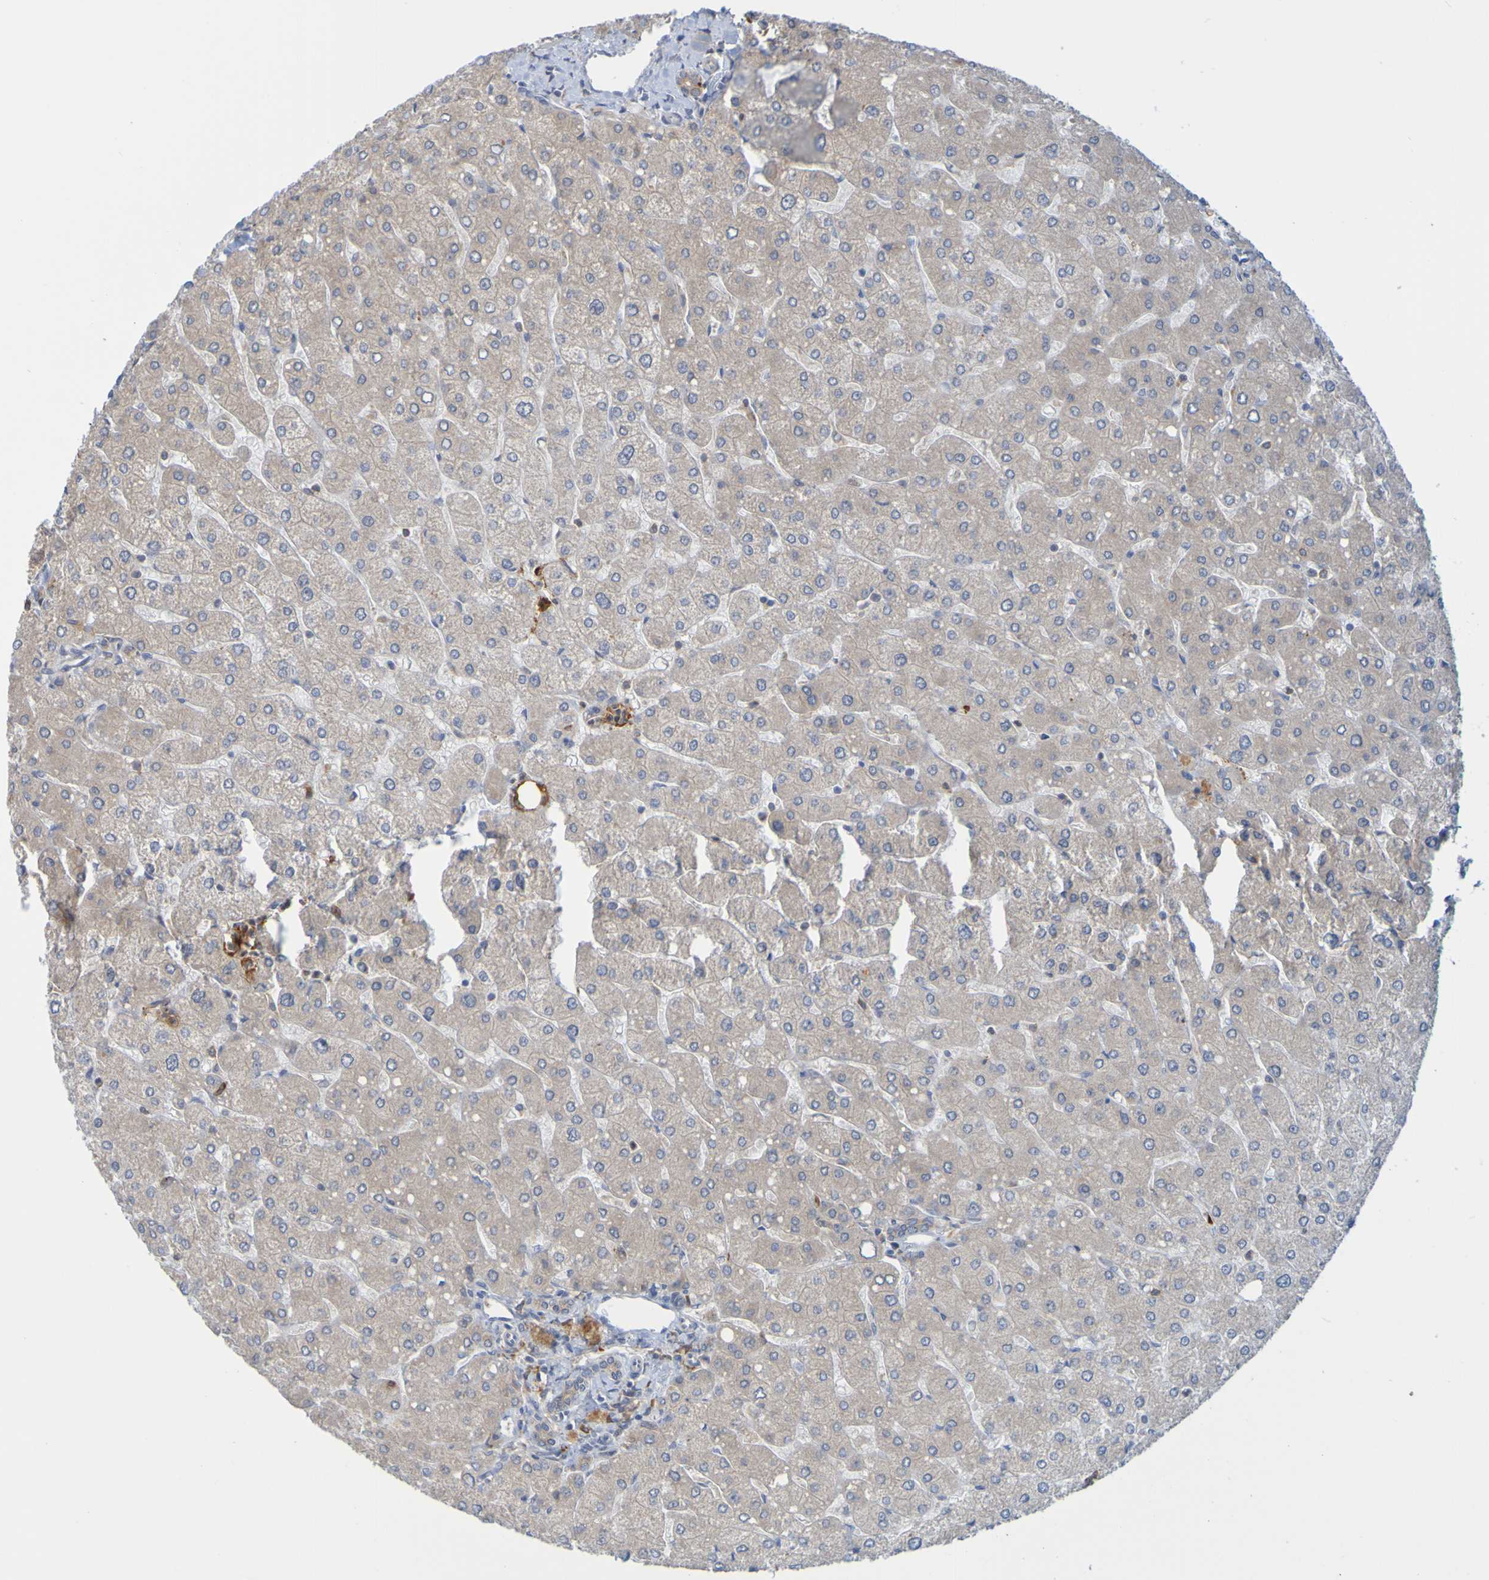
{"staining": {"intensity": "weak", "quantity": "<25%", "location": "cytoplasmic/membranous"}, "tissue": "liver", "cell_type": "Cholangiocytes", "image_type": "normal", "snomed": [{"axis": "morphology", "description": "Normal tissue, NOS"}, {"axis": "topography", "description": "Liver"}], "caption": "Liver stained for a protein using immunohistochemistry (IHC) reveals no positivity cholangiocytes.", "gene": "NAV2", "patient": {"sex": "male", "age": 55}}